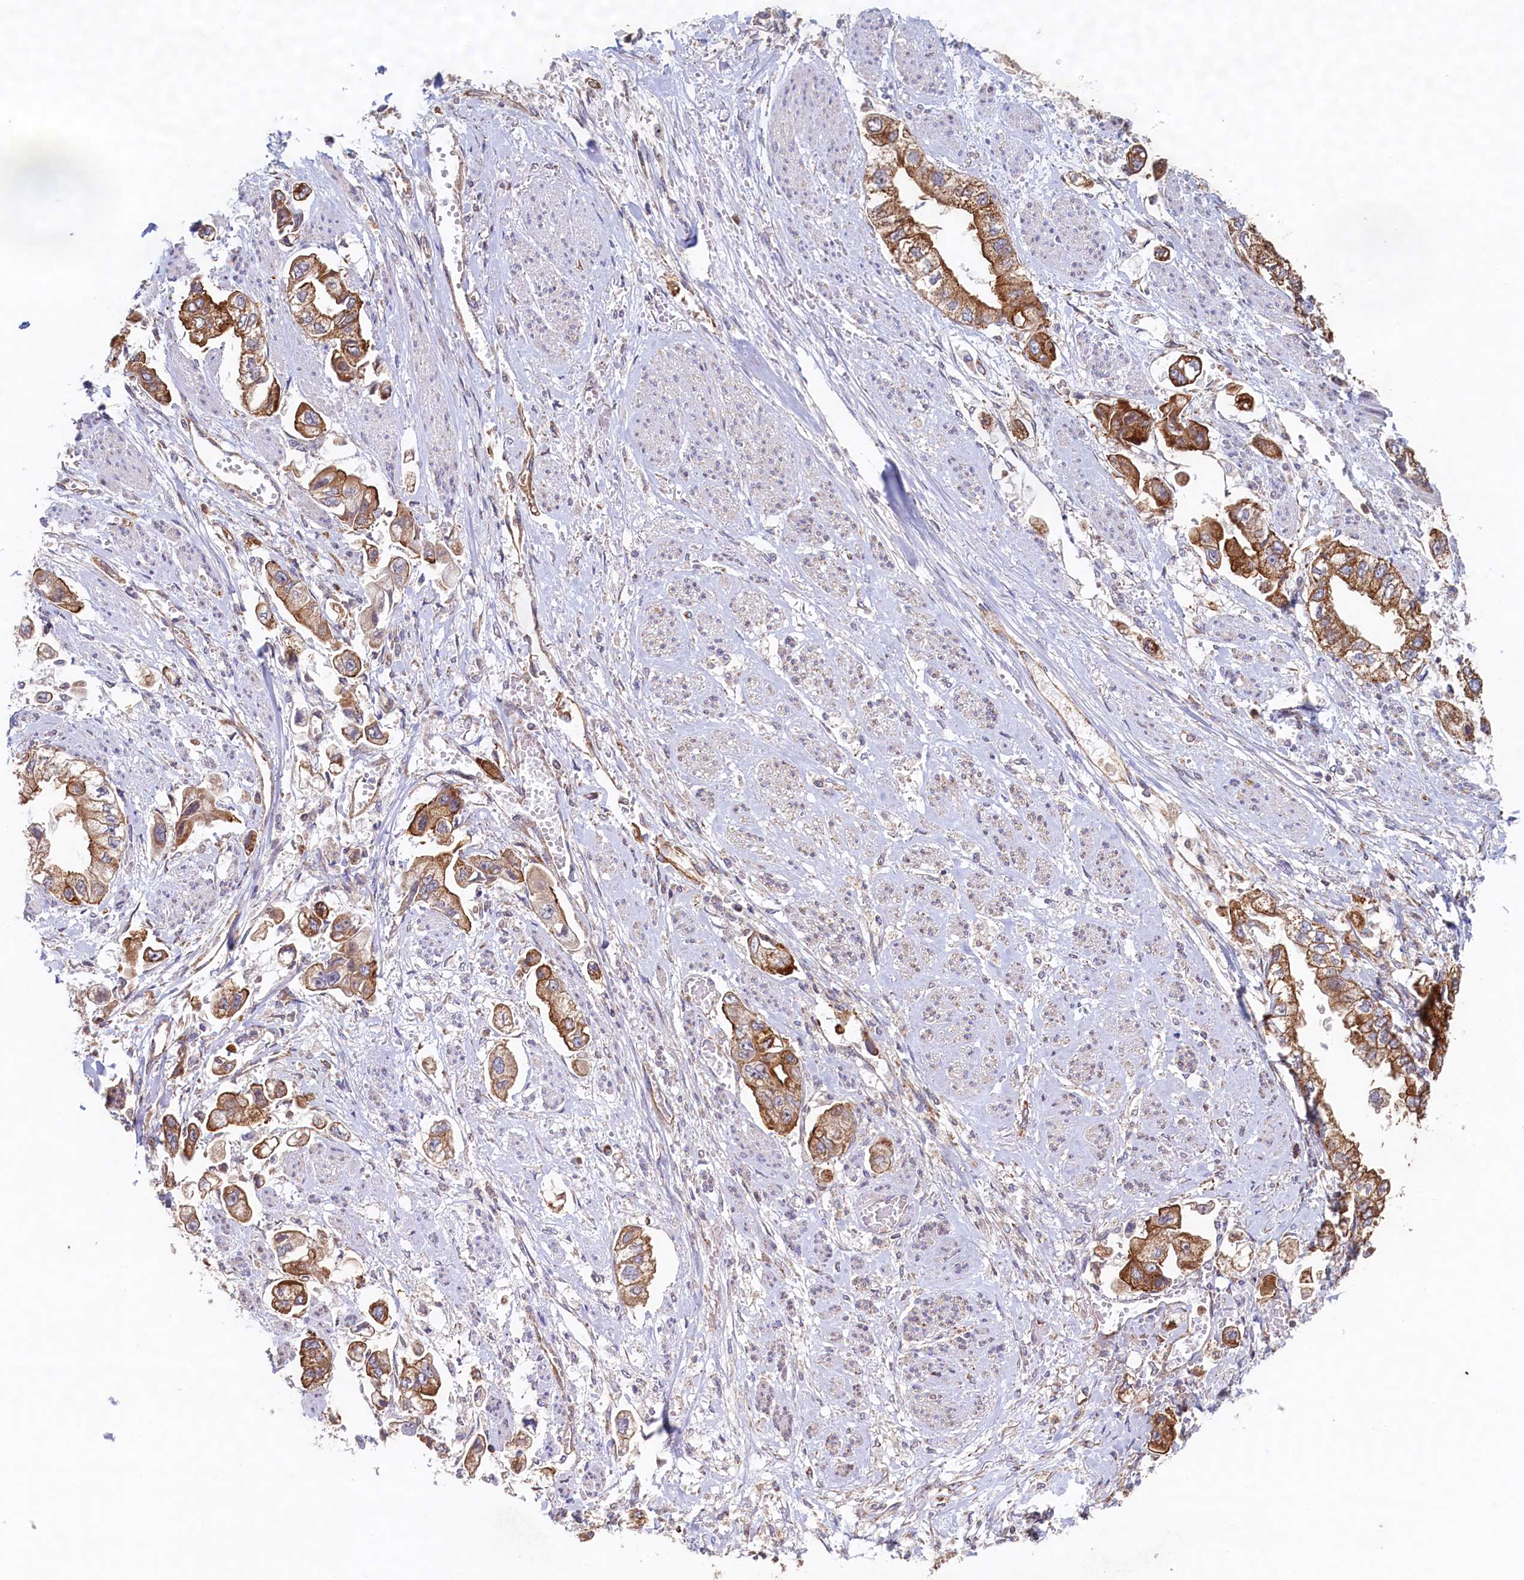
{"staining": {"intensity": "moderate", "quantity": ">75%", "location": "cytoplasmic/membranous"}, "tissue": "stomach cancer", "cell_type": "Tumor cells", "image_type": "cancer", "snomed": [{"axis": "morphology", "description": "Adenocarcinoma, NOS"}, {"axis": "topography", "description": "Stomach"}], "caption": "Immunohistochemical staining of human stomach cancer (adenocarcinoma) demonstrates medium levels of moderate cytoplasmic/membranous expression in about >75% of tumor cells. Using DAB (brown) and hematoxylin (blue) stains, captured at high magnification using brightfield microscopy.", "gene": "UBE3B", "patient": {"sex": "male", "age": 62}}